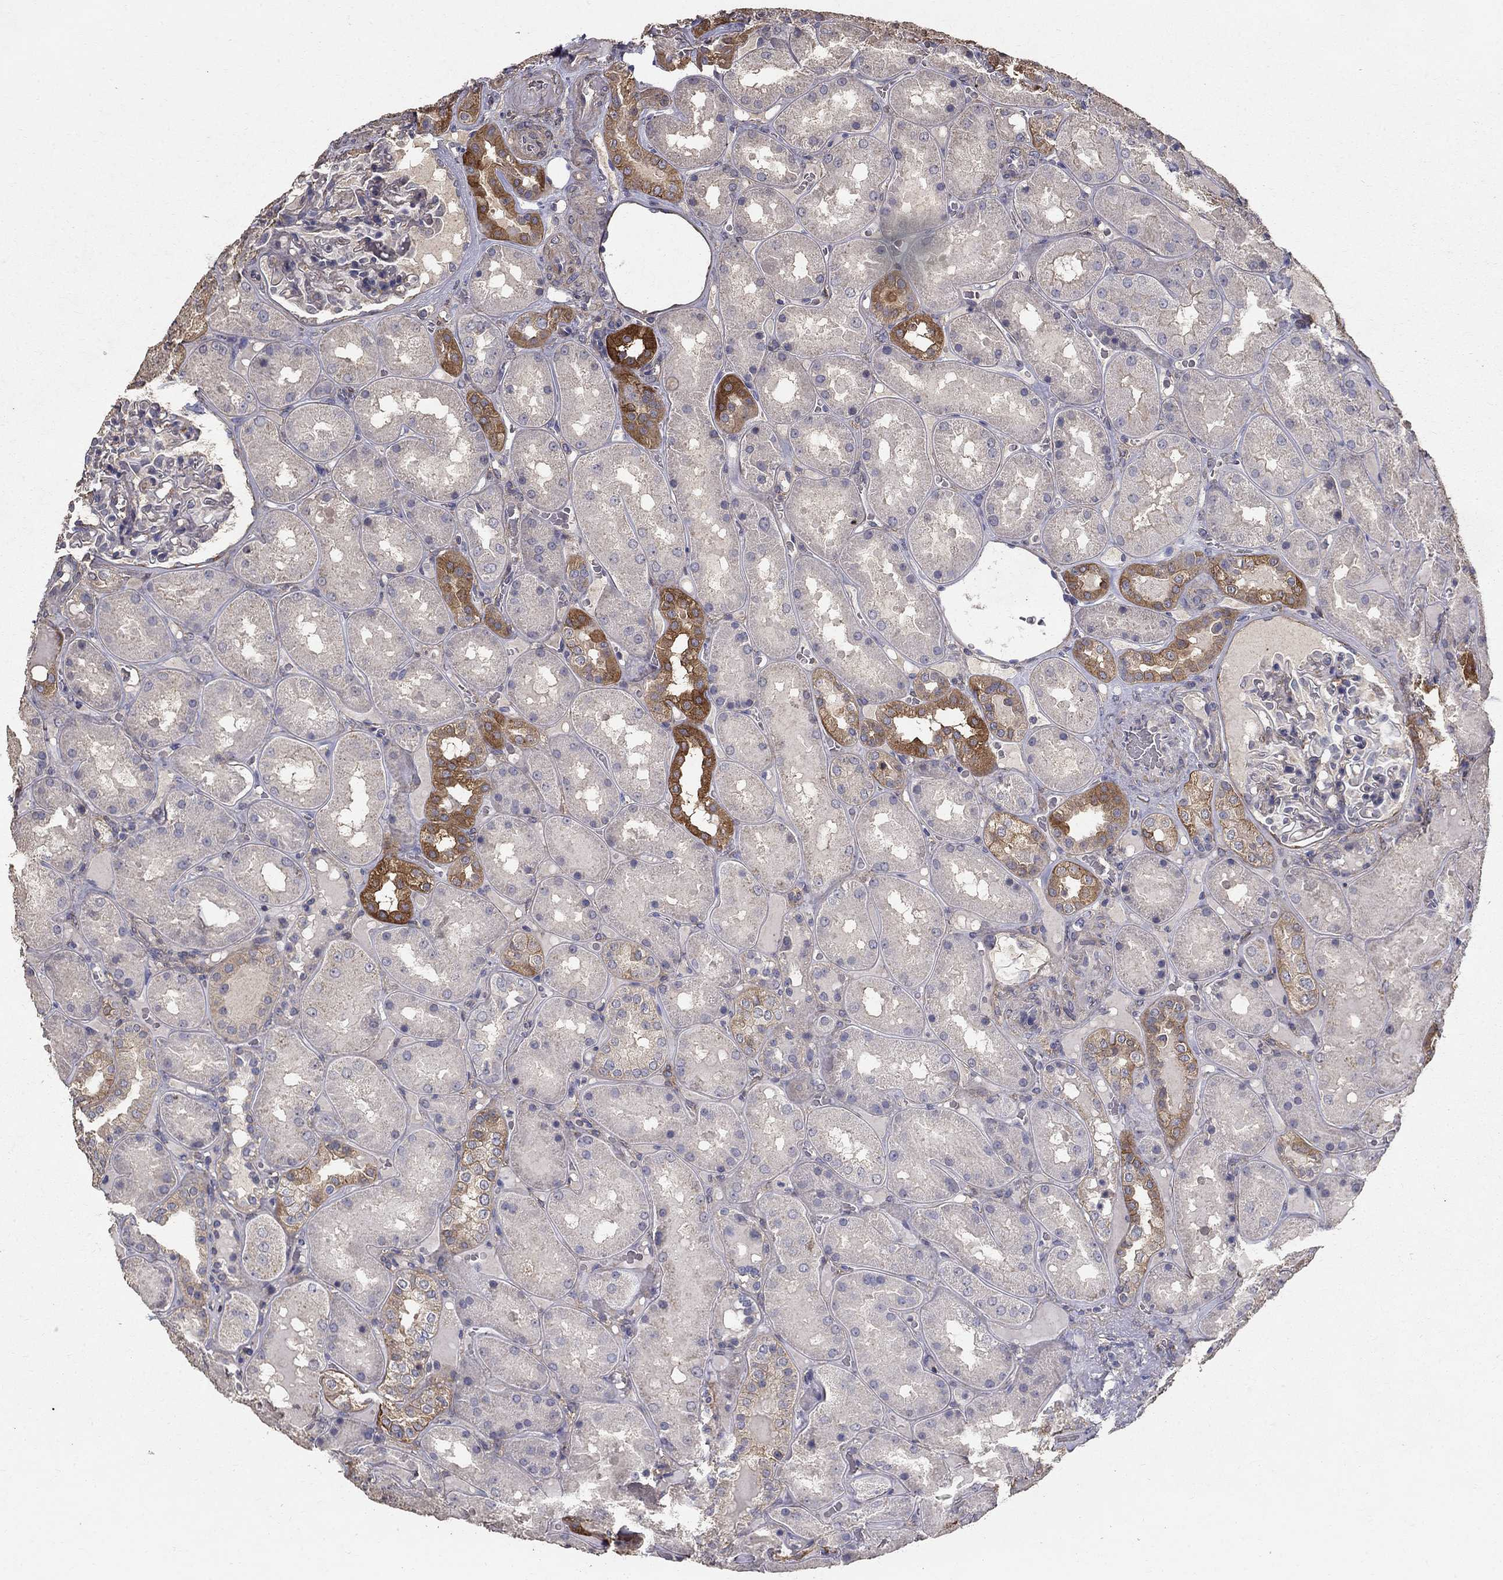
{"staining": {"intensity": "weak", "quantity": "<25%", "location": "cytoplasmic/membranous"}, "tissue": "kidney", "cell_type": "Cells in glomeruli", "image_type": "normal", "snomed": [{"axis": "morphology", "description": "Normal tissue, NOS"}, {"axis": "topography", "description": "Kidney"}], "caption": "Kidney stained for a protein using IHC exhibits no expression cells in glomeruli.", "gene": "MPP2", "patient": {"sex": "male", "age": 73}}